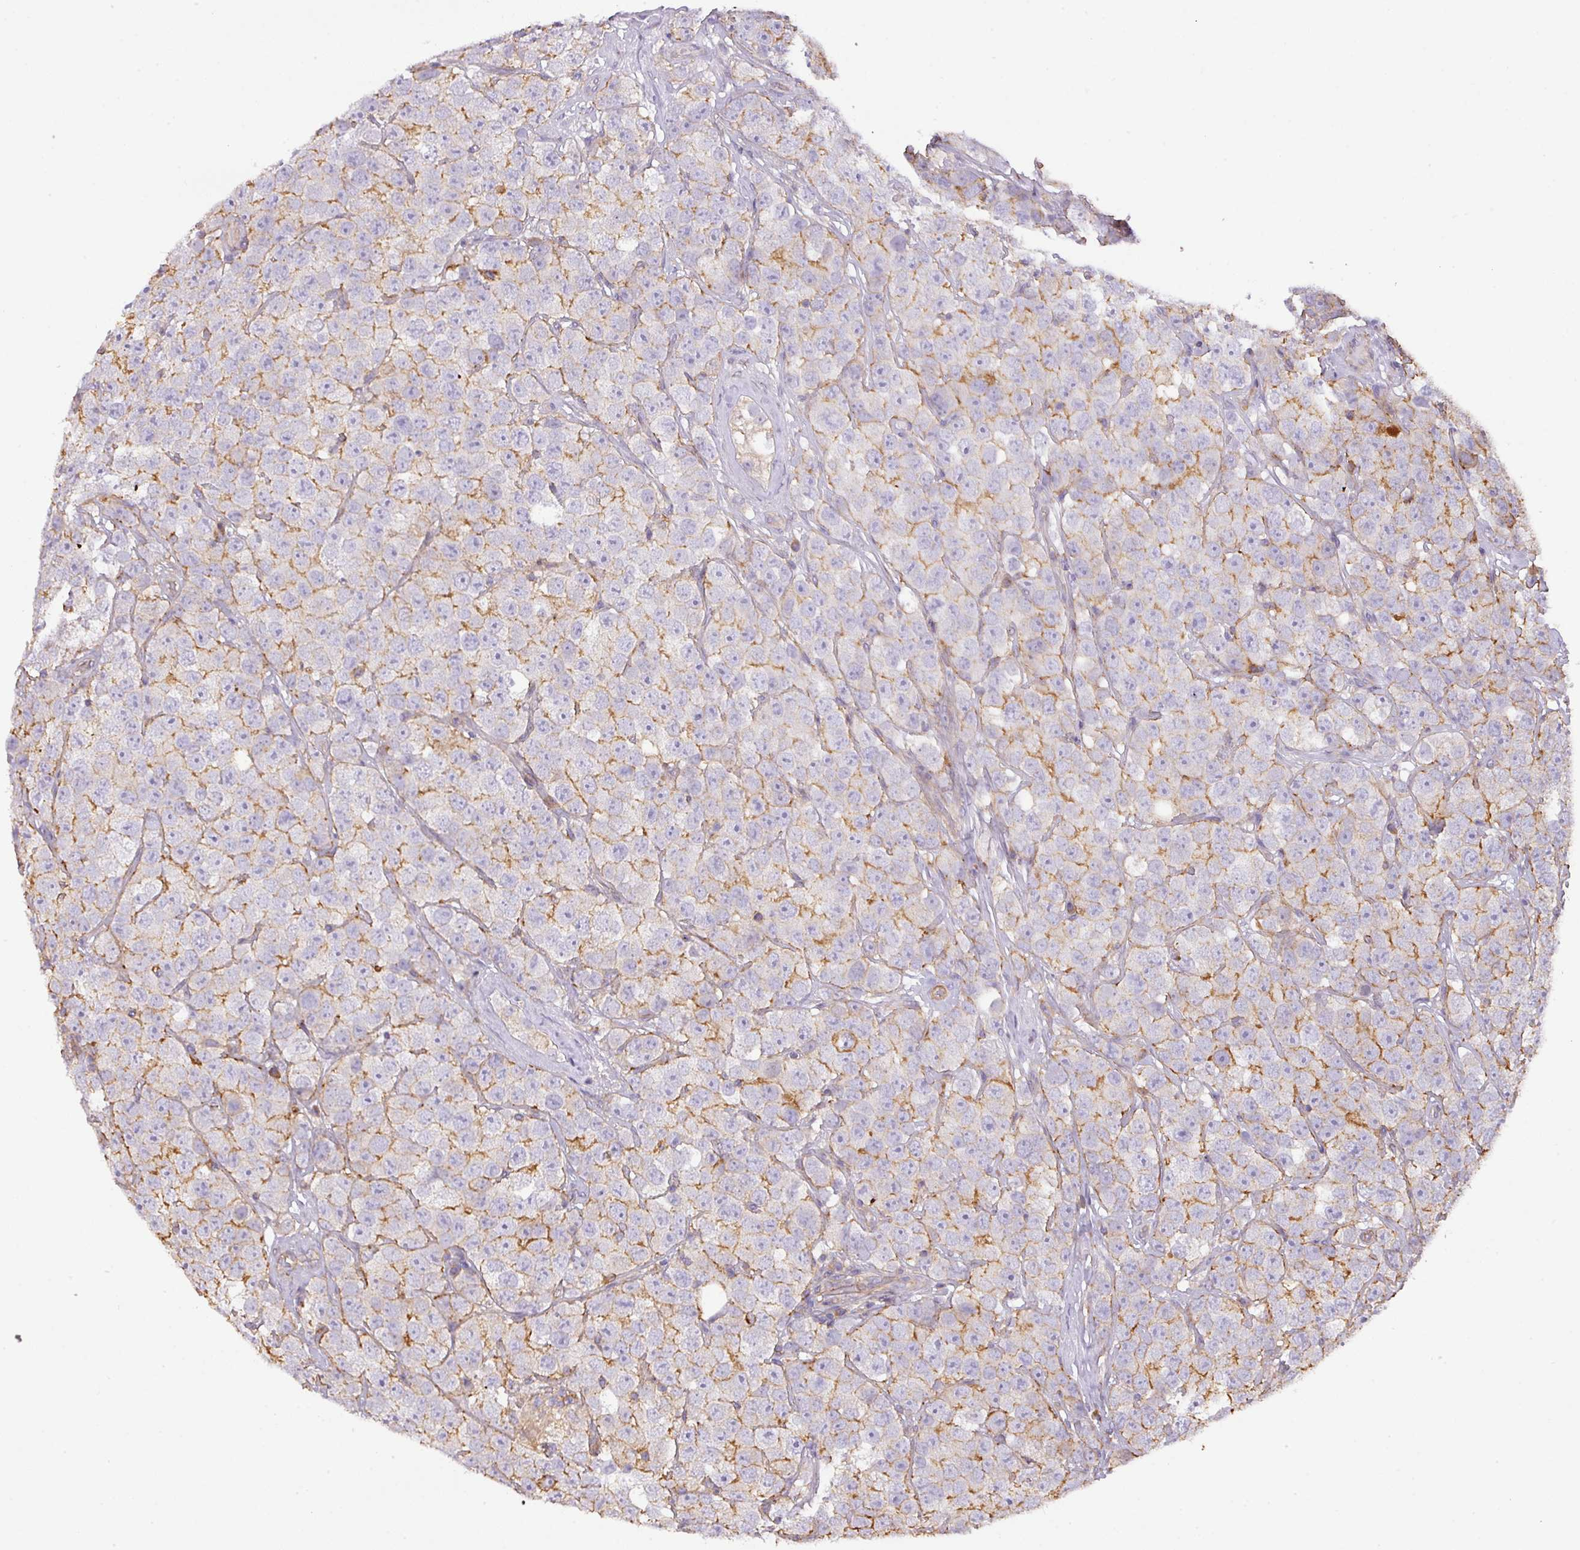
{"staining": {"intensity": "moderate", "quantity": "<25%", "location": "cytoplasmic/membranous"}, "tissue": "testis cancer", "cell_type": "Tumor cells", "image_type": "cancer", "snomed": [{"axis": "morphology", "description": "Seminoma, NOS"}, {"axis": "topography", "description": "Testis"}], "caption": "An IHC image of tumor tissue is shown. Protein staining in brown shows moderate cytoplasmic/membranous positivity in seminoma (testis) within tumor cells.", "gene": "LRRC41", "patient": {"sex": "male", "age": 28}}